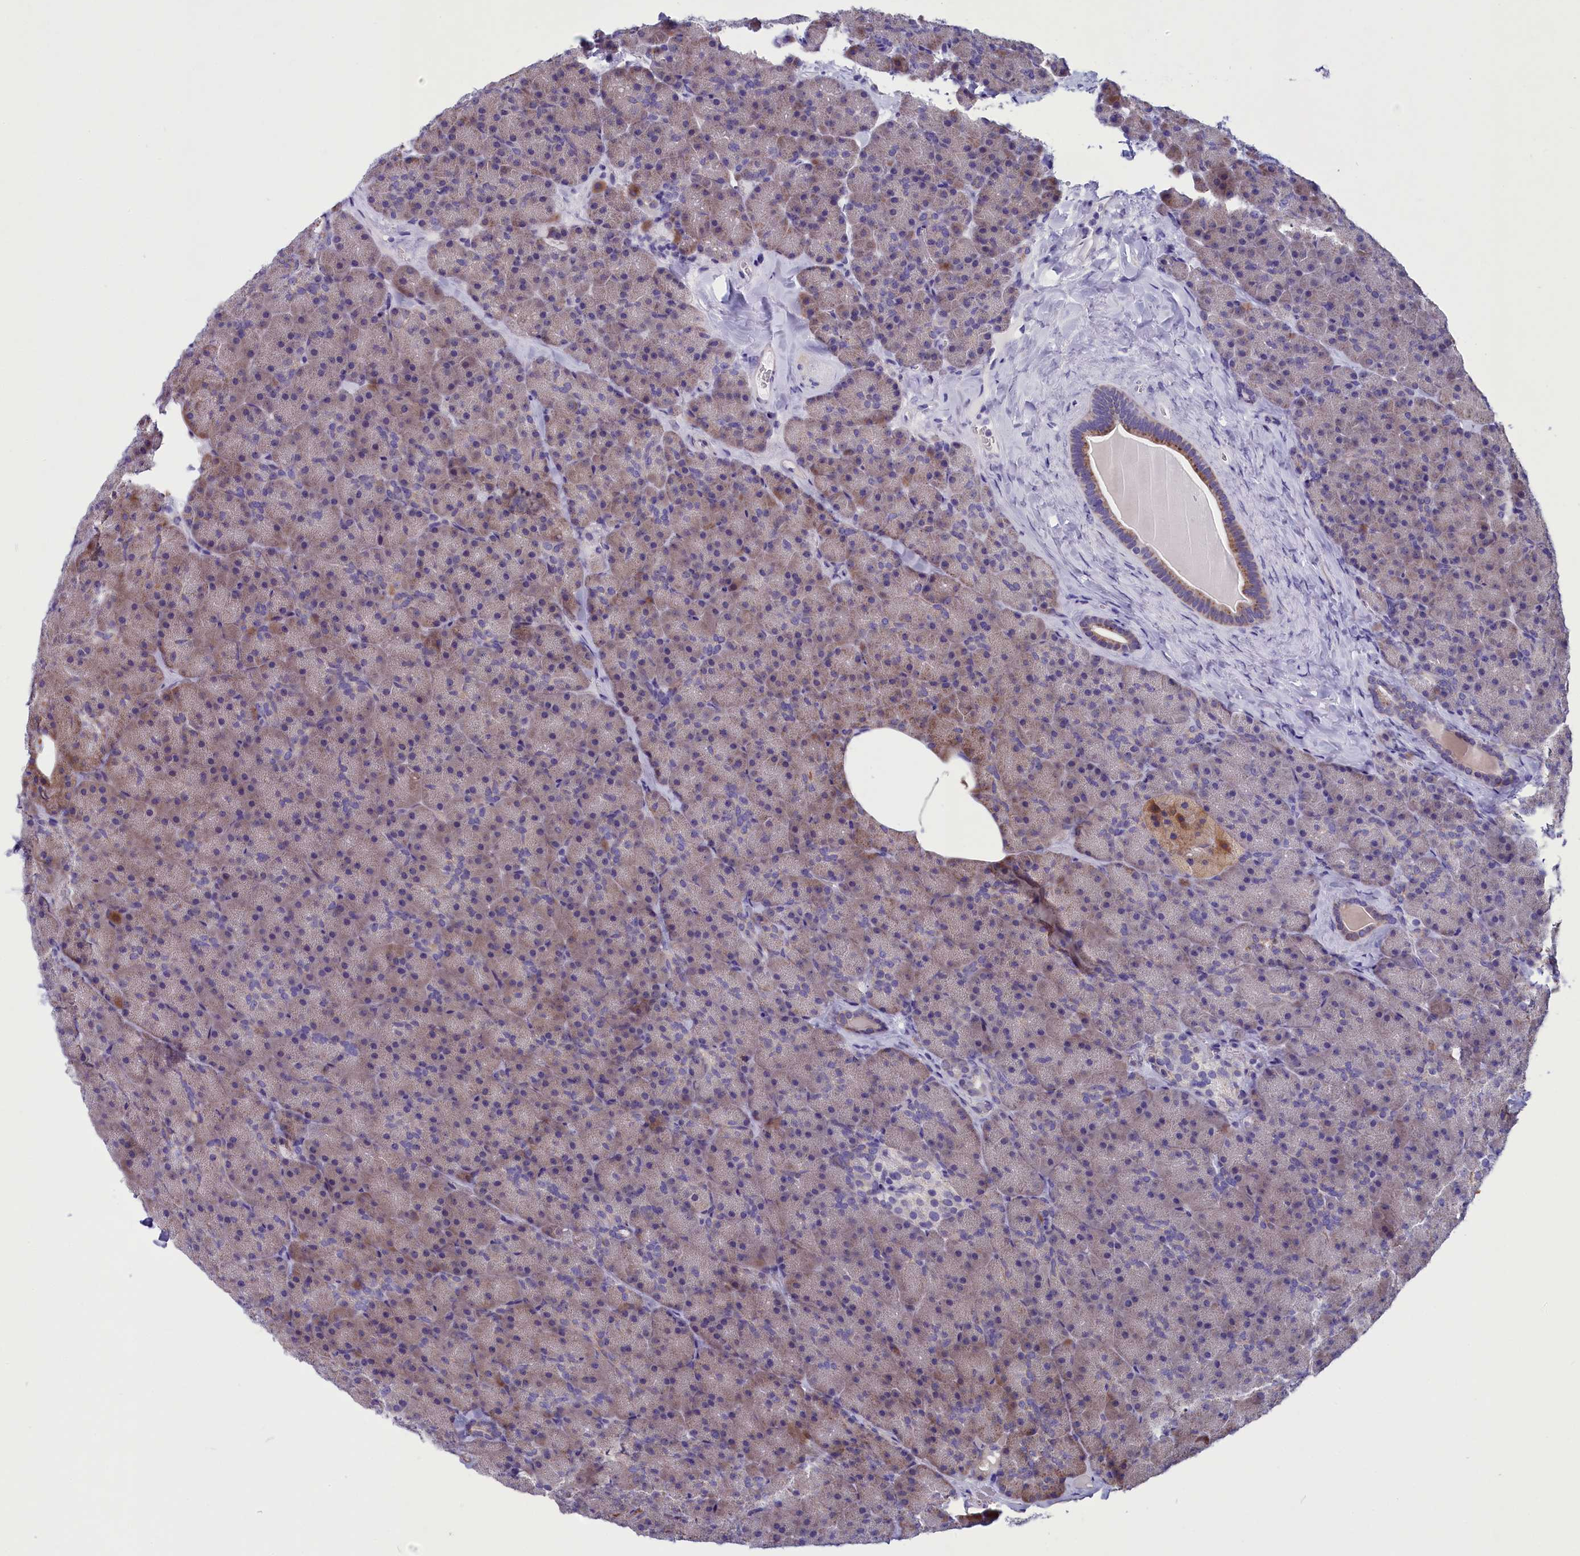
{"staining": {"intensity": "weak", "quantity": "25%-75%", "location": "cytoplasmic/membranous"}, "tissue": "pancreas", "cell_type": "Exocrine glandular cells", "image_type": "normal", "snomed": [{"axis": "morphology", "description": "Normal tissue, NOS"}, {"axis": "topography", "description": "Pancreas"}], "caption": "A brown stain highlights weak cytoplasmic/membranous staining of a protein in exocrine glandular cells of unremarkable pancreas.", "gene": "SCD5", "patient": {"sex": "male", "age": 36}}